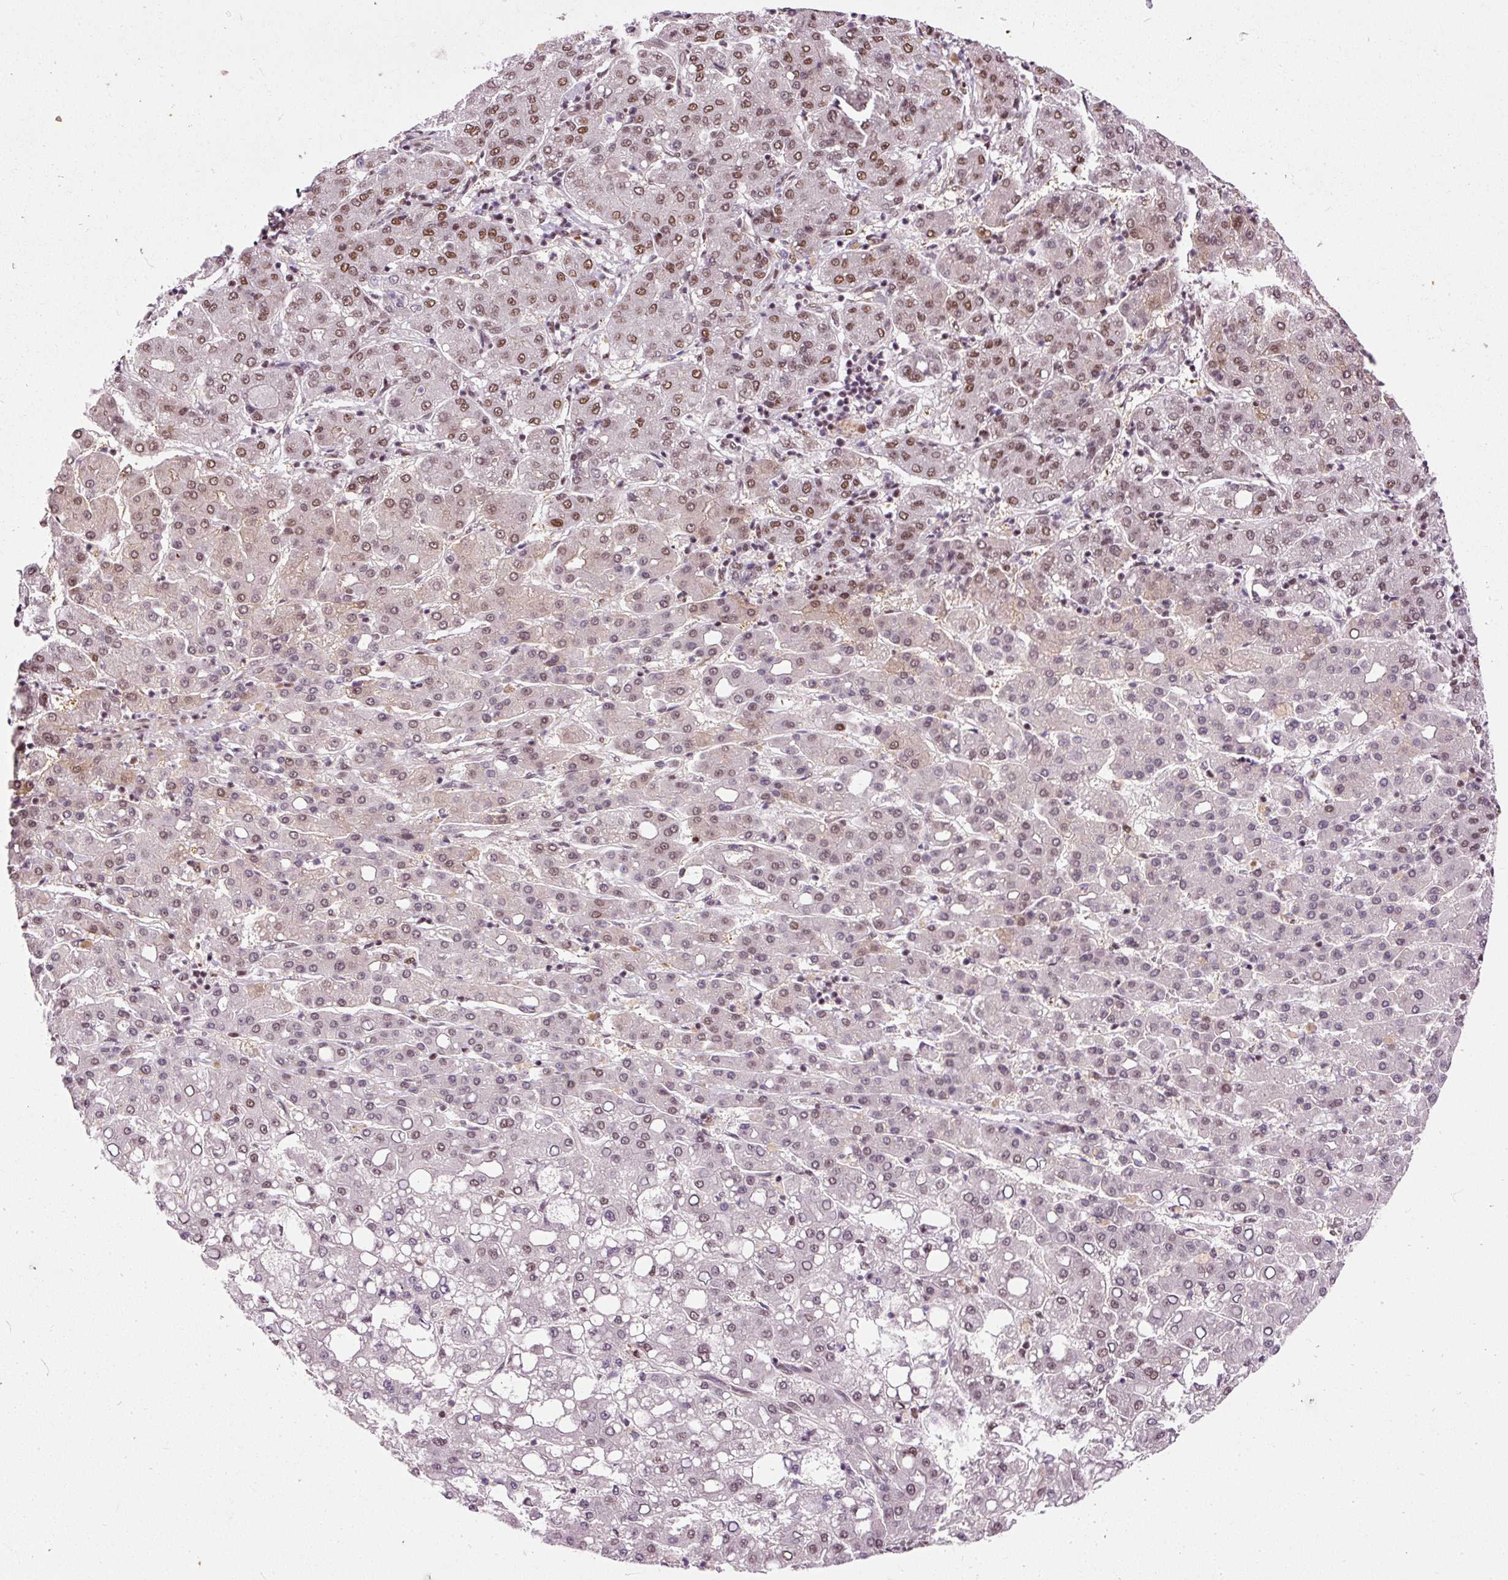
{"staining": {"intensity": "moderate", "quantity": "25%-75%", "location": "nuclear"}, "tissue": "liver cancer", "cell_type": "Tumor cells", "image_type": "cancer", "snomed": [{"axis": "morphology", "description": "Carcinoma, Hepatocellular, NOS"}, {"axis": "topography", "description": "Liver"}], "caption": "Liver cancer (hepatocellular carcinoma) stained with a protein marker displays moderate staining in tumor cells.", "gene": "HNRNPC", "patient": {"sex": "male", "age": 65}}